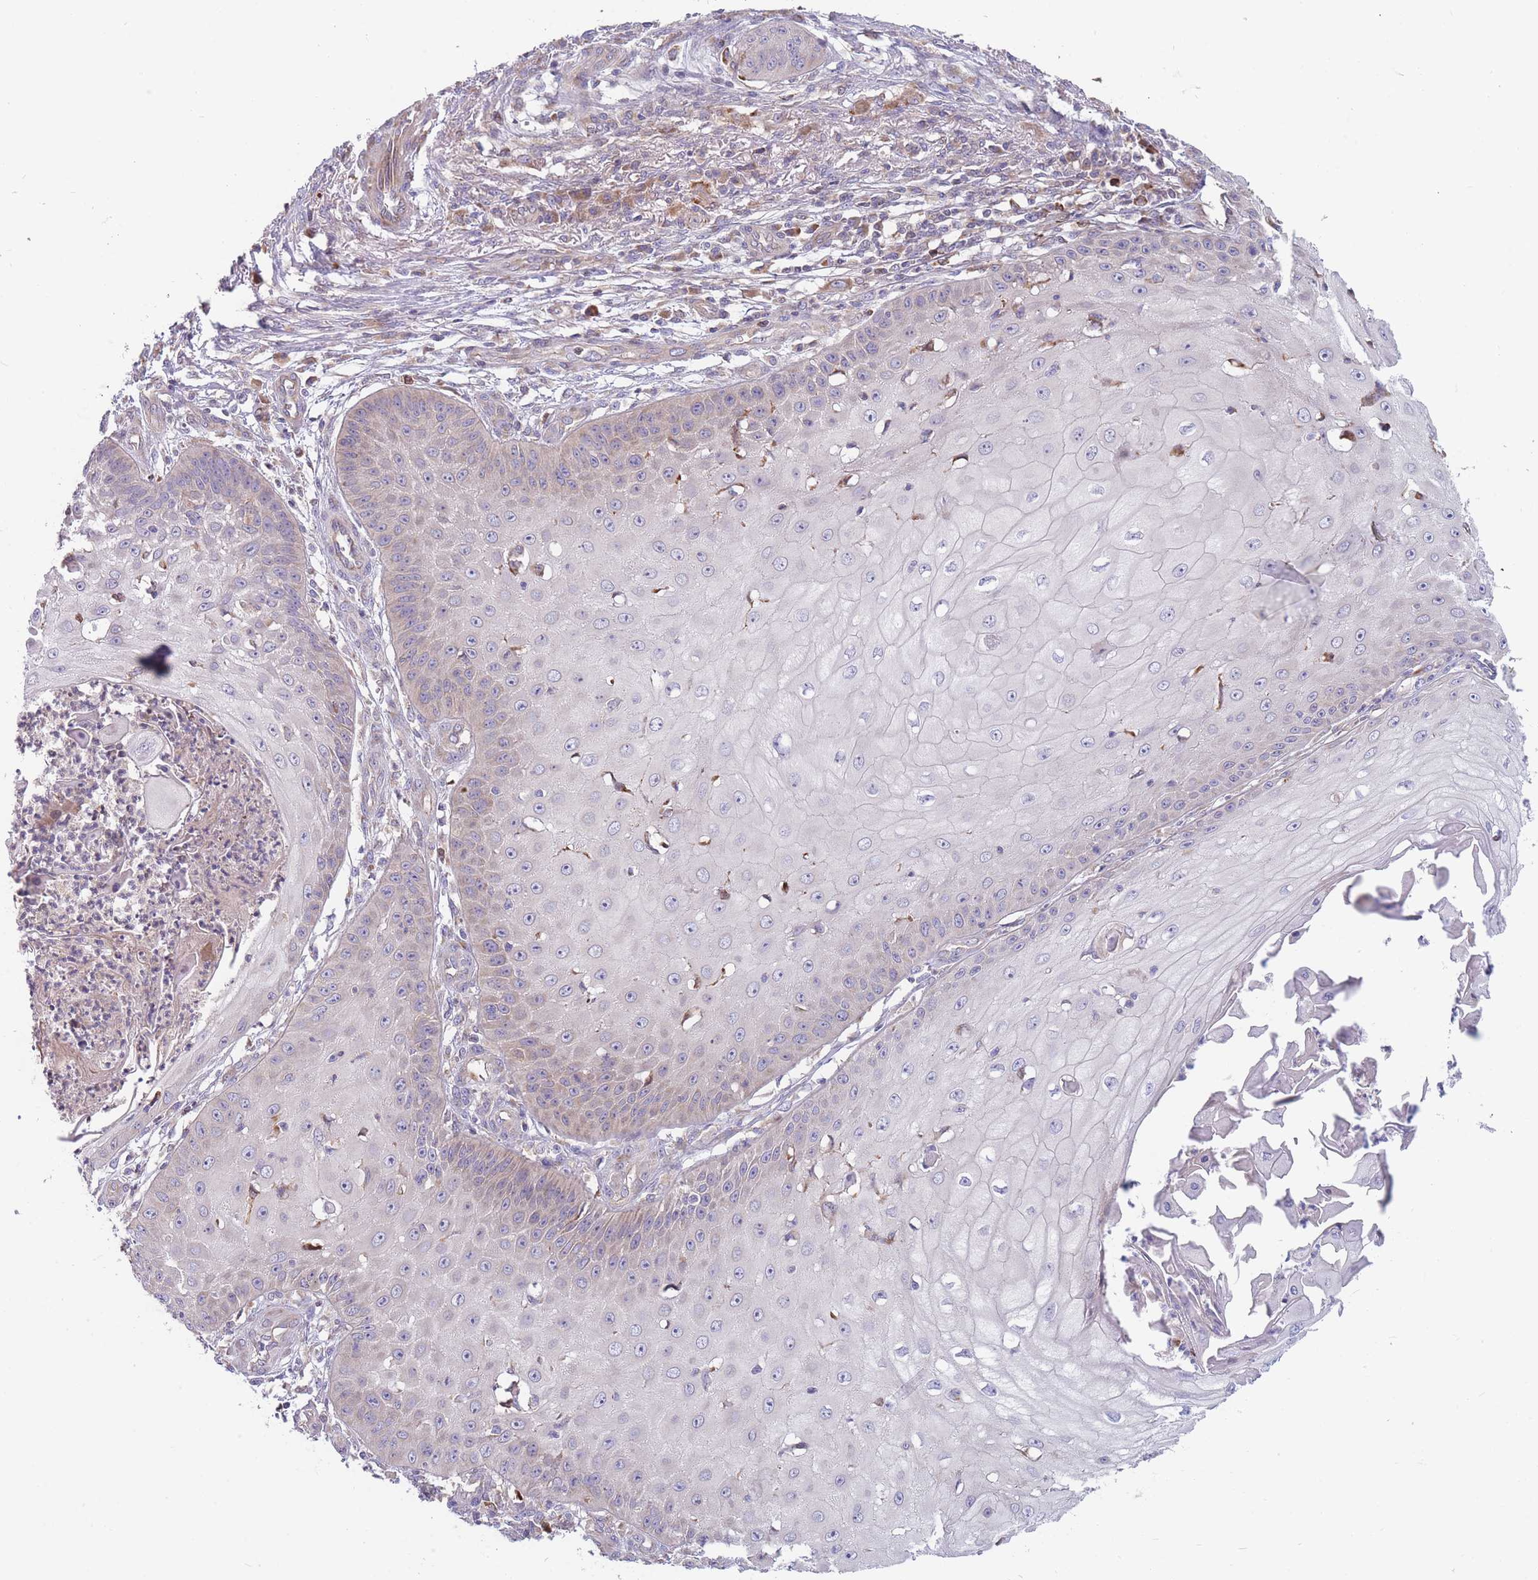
{"staining": {"intensity": "negative", "quantity": "none", "location": "none"}, "tissue": "skin cancer", "cell_type": "Tumor cells", "image_type": "cancer", "snomed": [{"axis": "morphology", "description": "Squamous cell carcinoma, NOS"}, {"axis": "topography", "description": "Skin"}], "caption": "The photomicrograph shows no significant expression in tumor cells of skin cancer. (DAB (3,3'-diaminobenzidine) immunohistochemistry visualized using brightfield microscopy, high magnification).", "gene": "TMEM131L", "patient": {"sex": "male", "age": 70}}